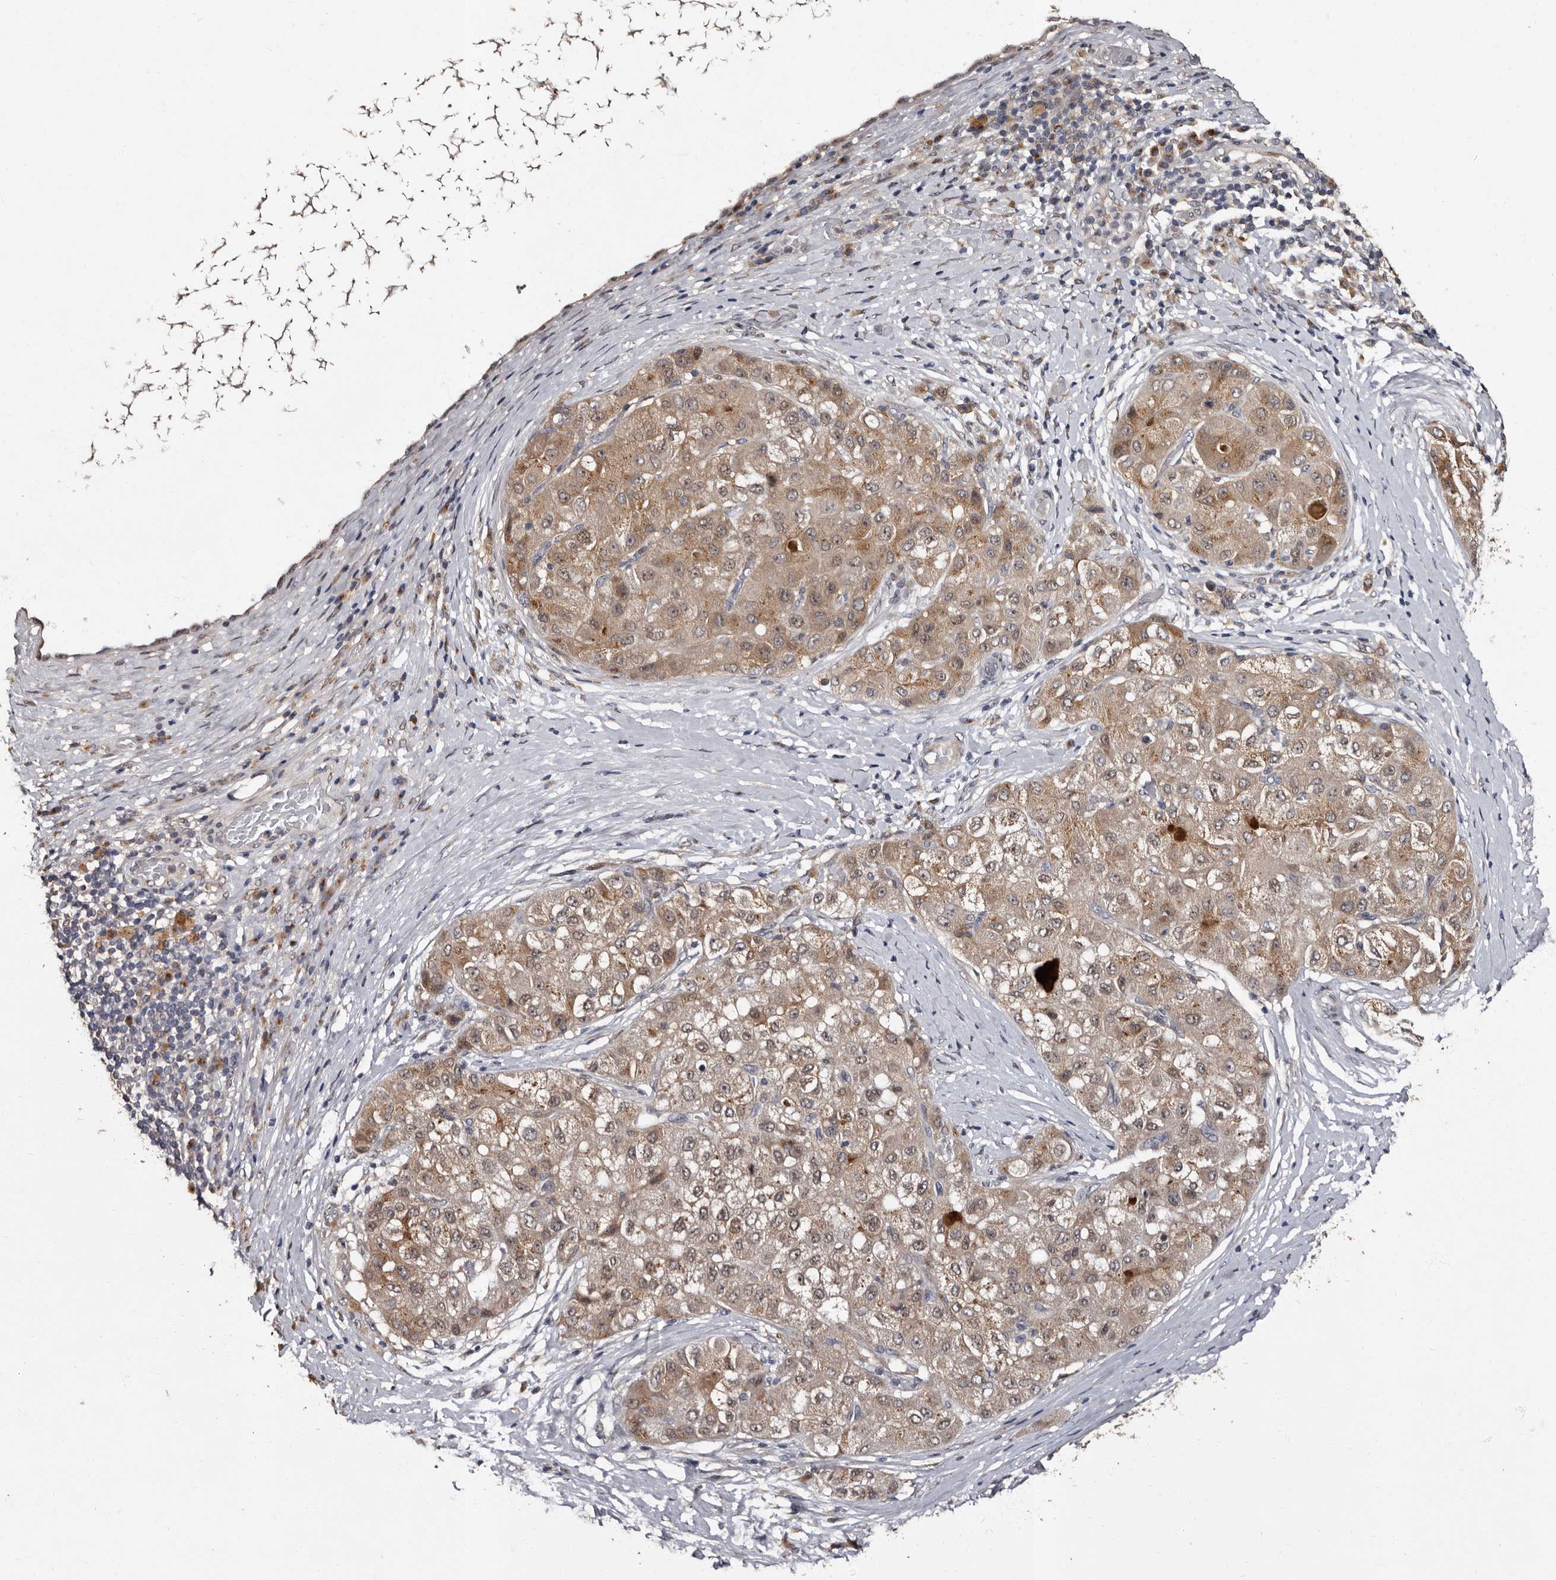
{"staining": {"intensity": "moderate", "quantity": ">75%", "location": "cytoplasmic/membranous"}, "tissue": "liver cancer", "cell_type": "Tumor cells", "image_type": "cancer", "snomed": [{"axis": "morphology", "description": "Carcinoma, Hepatocellular, NOS"}, {"axis": "topography", "description": "Liver"}], "caption": "A brown stain highlights moderate cytoplasmic/membranous staining of a protein in human liver cancer (hepatocellular carcinoma) tumor cells. The protein of interest is stained brown, and the nuclei are stained in blue (DAB IHC with brightfield microscopy, high magnification).", "gene": "FAM91A1", "patient": {"sex": "male", "age": 80}}